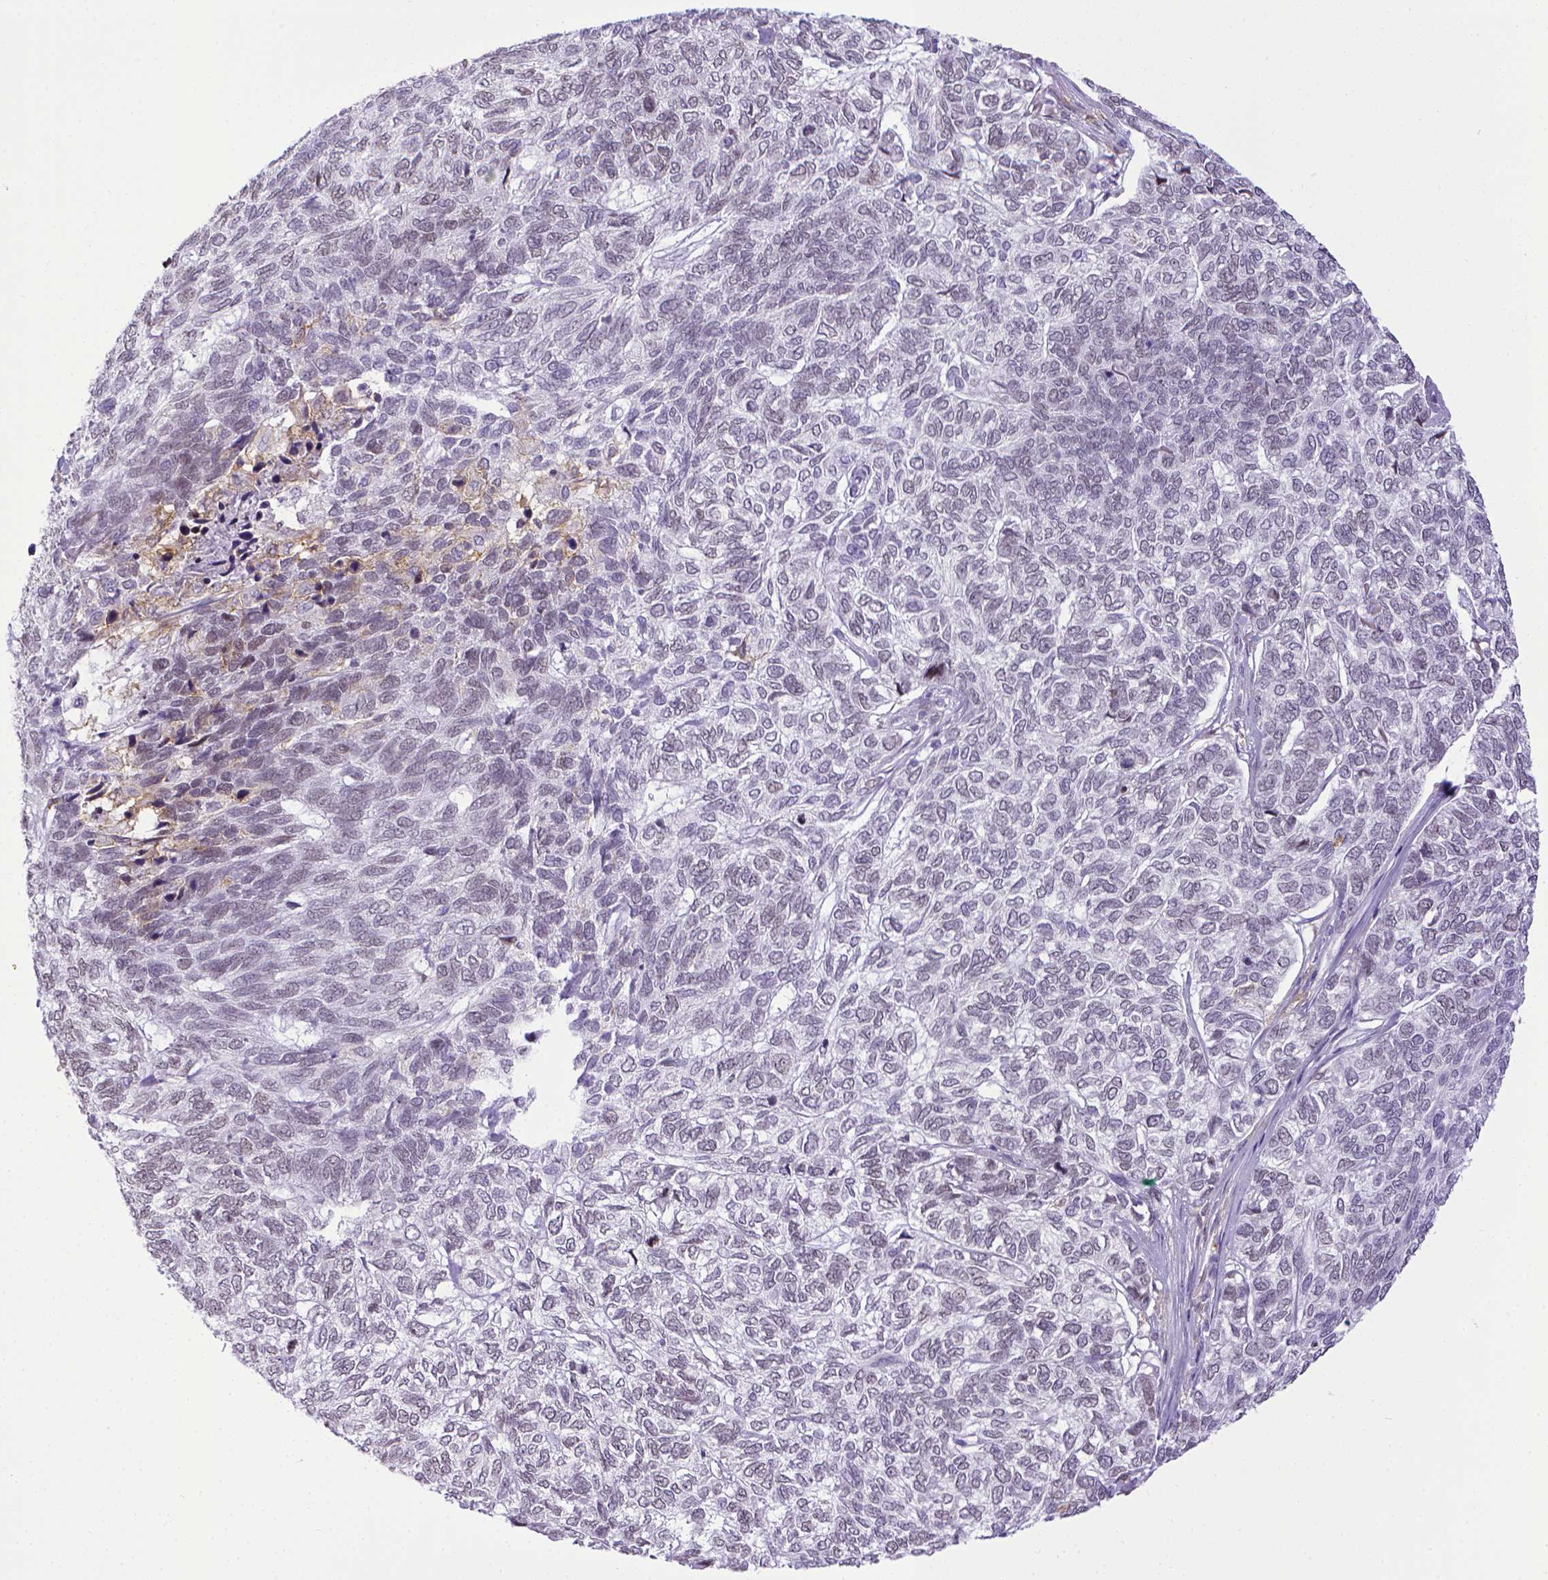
{"staining": {"intensity": "negative", "quantity": "none", "location": "none"}, "tissue": "skin cancer", "cell_type": "Tumor cells", "image_type": "cancer", "snomed": [{"axis": "morphology", "description": "Basal cell carcinoma"}, {"axis": "topography", "description": "Skin"}], "caption": "Photomicrograph shows no significant protein expression in tumor cells of skin cancer.", "gene": "ITGAM", "patient": {"sex": "female", "age": 65}}